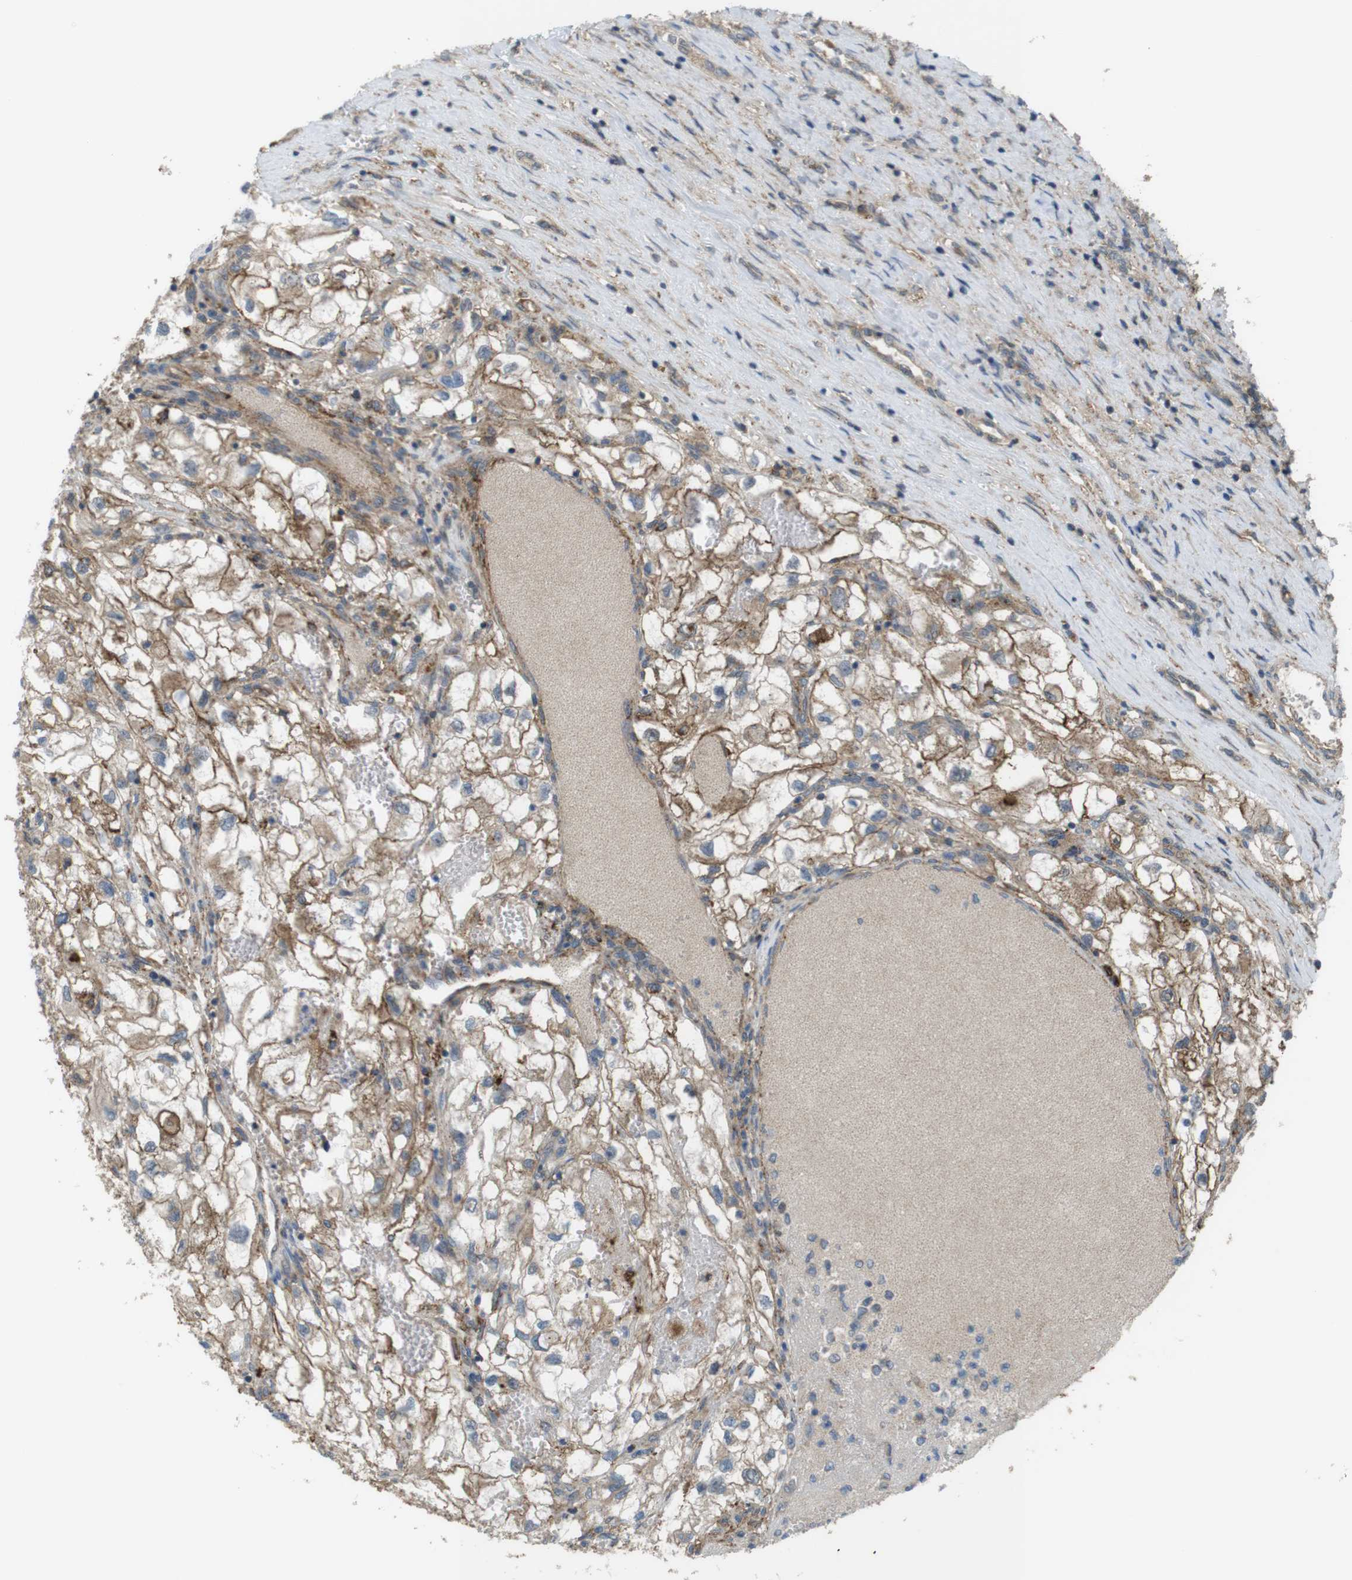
{"staining": {"intensity": "moderate", "quantity": ">75%", "location": "cytoplasmic/membranous"}, "tissue": "renal cancer", "cell_type": "Tumor cells", "image_type": "cancer", "snomed": [{"axis": "morphology", "description": "Adenocarcinoma, NOS"}, {"axis": "topography", "description": "Kidney"}], "caption": "Immunohistochemistry (IHC) of human adenocarcinoma (renal) shows medium levels of moderate cytoplasmic/membranous staining in approximately >75% of tumor cells.", "gene": "DDAH2", "patient": {"sex": "female", "age": 70}}